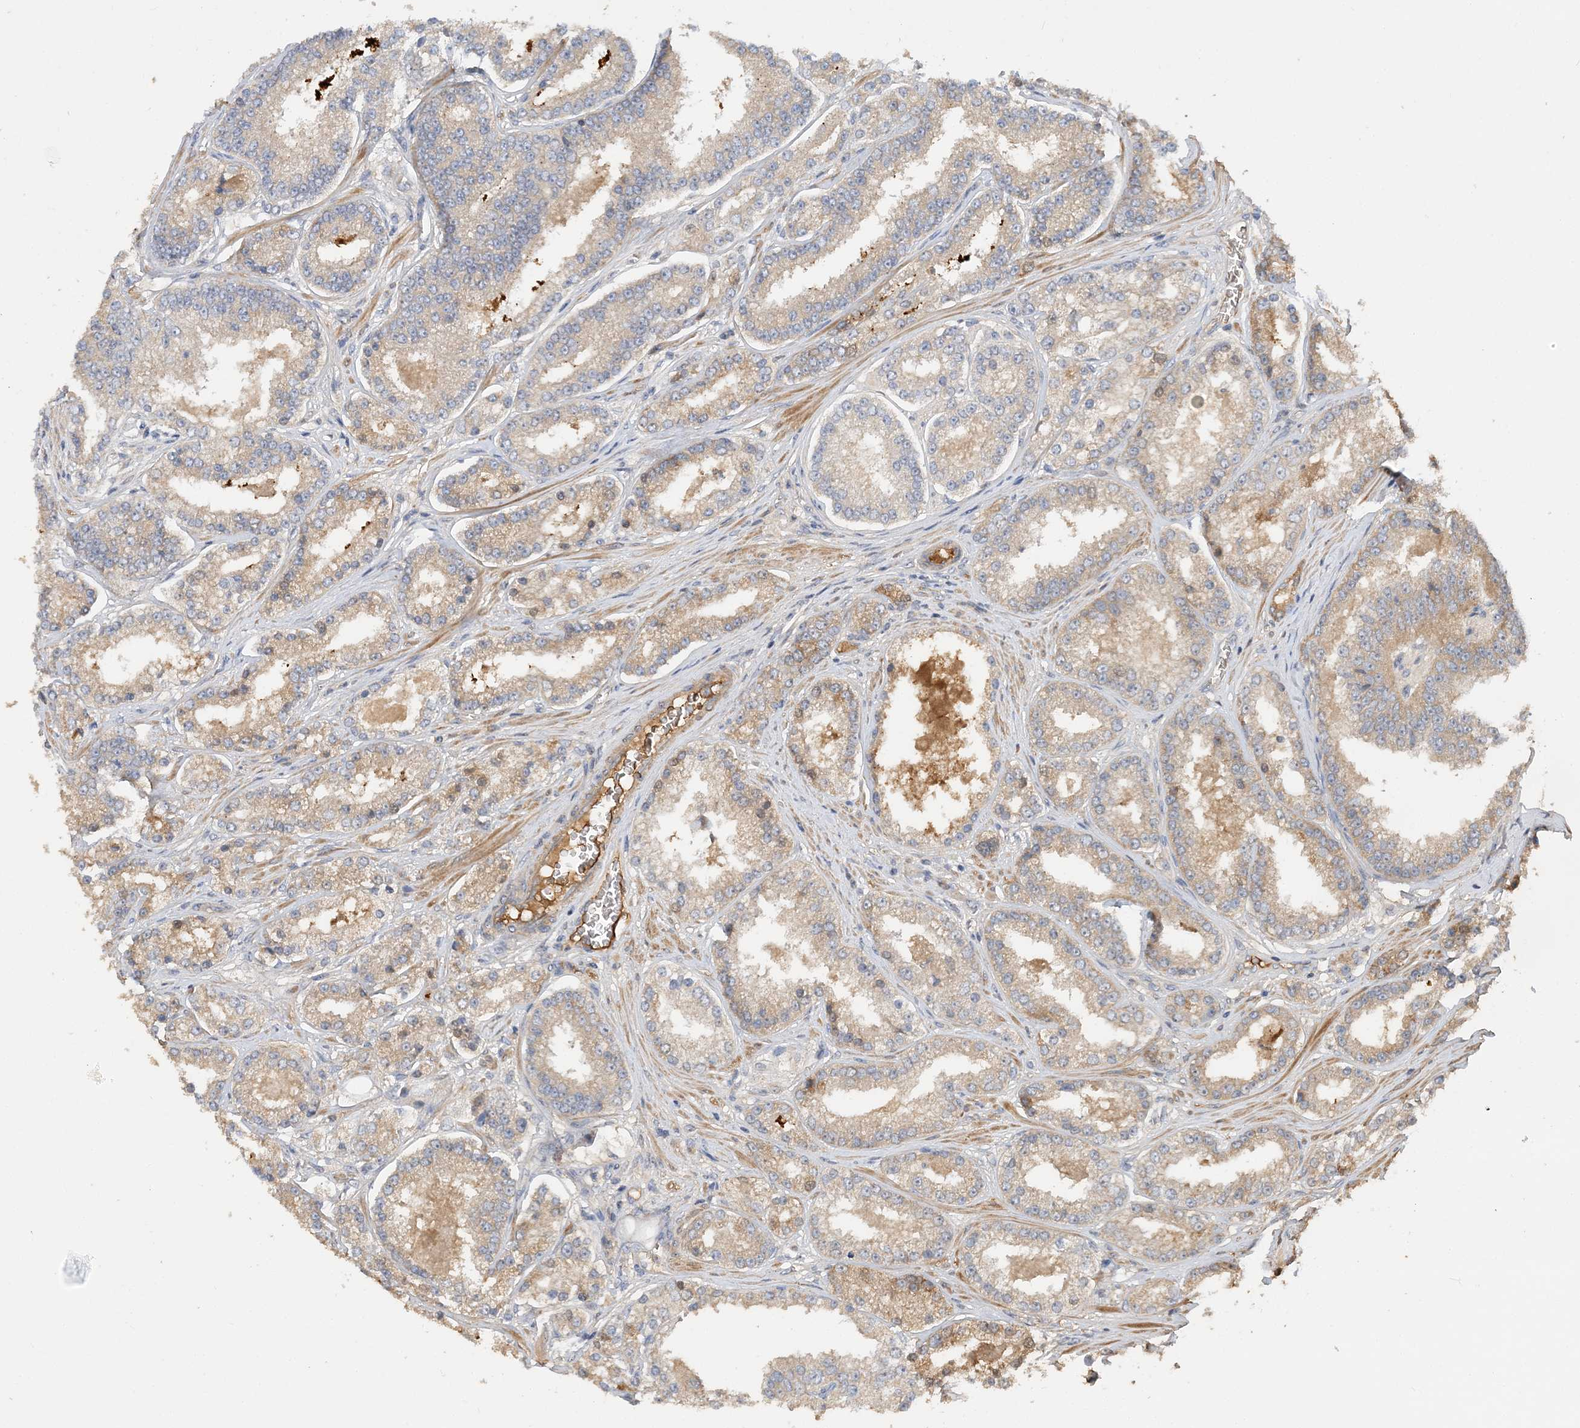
{"staining": {"intensity": "moderate", "quantity": "25%-75%", "location": "cytoplasmic/membranous"}, "tissue": "prostate cancer", "cell_type": "Tumor cells", "image_type": "cancer", "snomed": [{"axis": "morphology", "description": "Normal tissue, NOS"}, {"axis": "morphology", "description": "Adenocarcinoma, High grade"}, {"axis": "topography", "description": "Prostate"}], "caption": "Human adenocarcinoma (high-grade) (prostate) stained with a brown dye displays moderate cytoplasmic/membranous positive positivity in about 25%-75% of tumor cells.", "gene": "GRINA", "patient": {"sex": "male", "age": 83}}